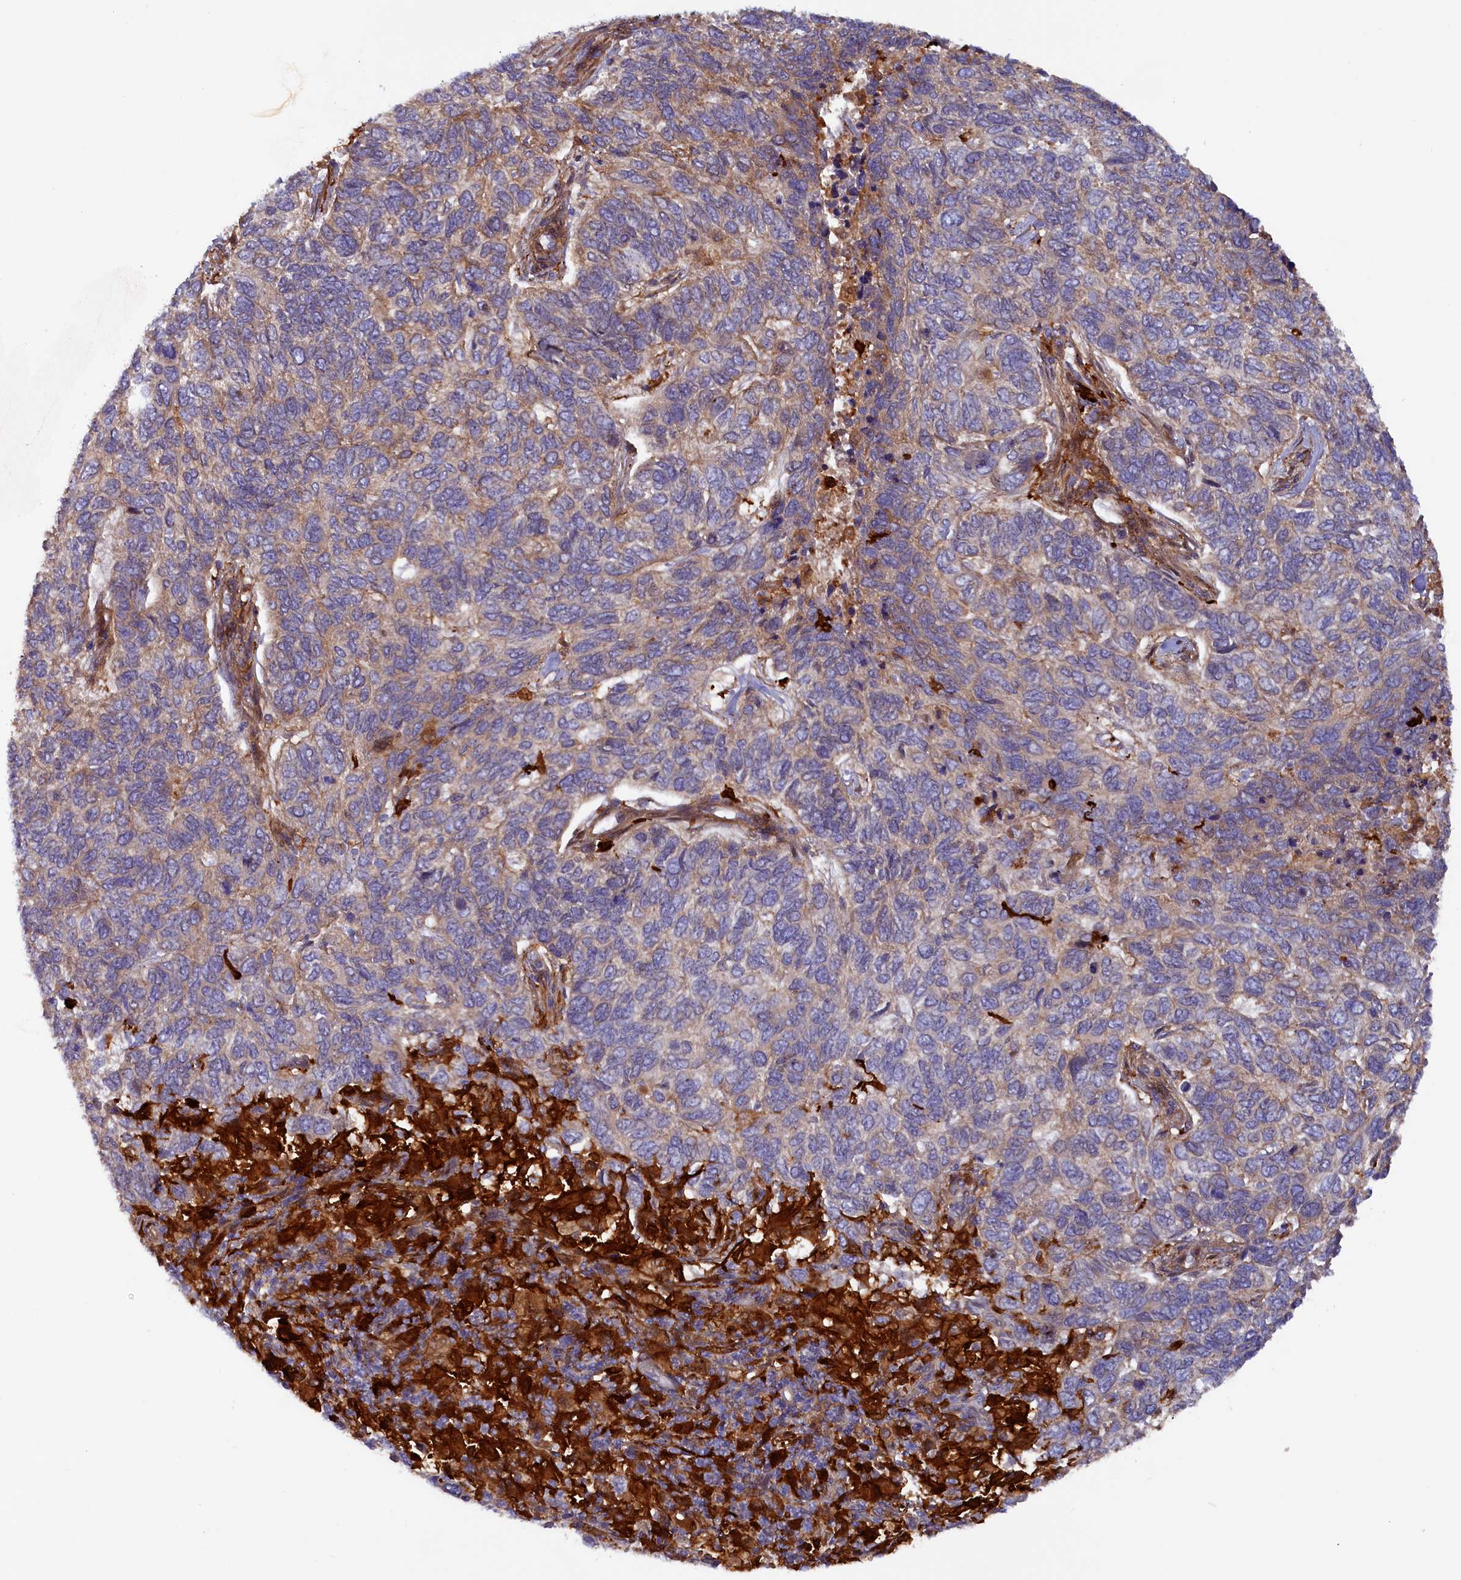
{"staining": {"intensity": "weak", "quantity": "<25%", "location": "cytoplasmic/membranous"}, "tissue": "skin cancer", "cell_type": "Tumor cells", "image_type": "cancer", "snomed": [{"axis": "morphology", "description": "Basal cell carcinoma"}, {"axis": "topography", "description": "Skin"}], "caption": "A high-resolution image shows immunohistochemistry (IHC) staining of skin basal cell carcinoma, which exhibits no significant expression in tumor cells.", "gene": "FERMT1", "patient": {"sex": "female", "age": 65}}